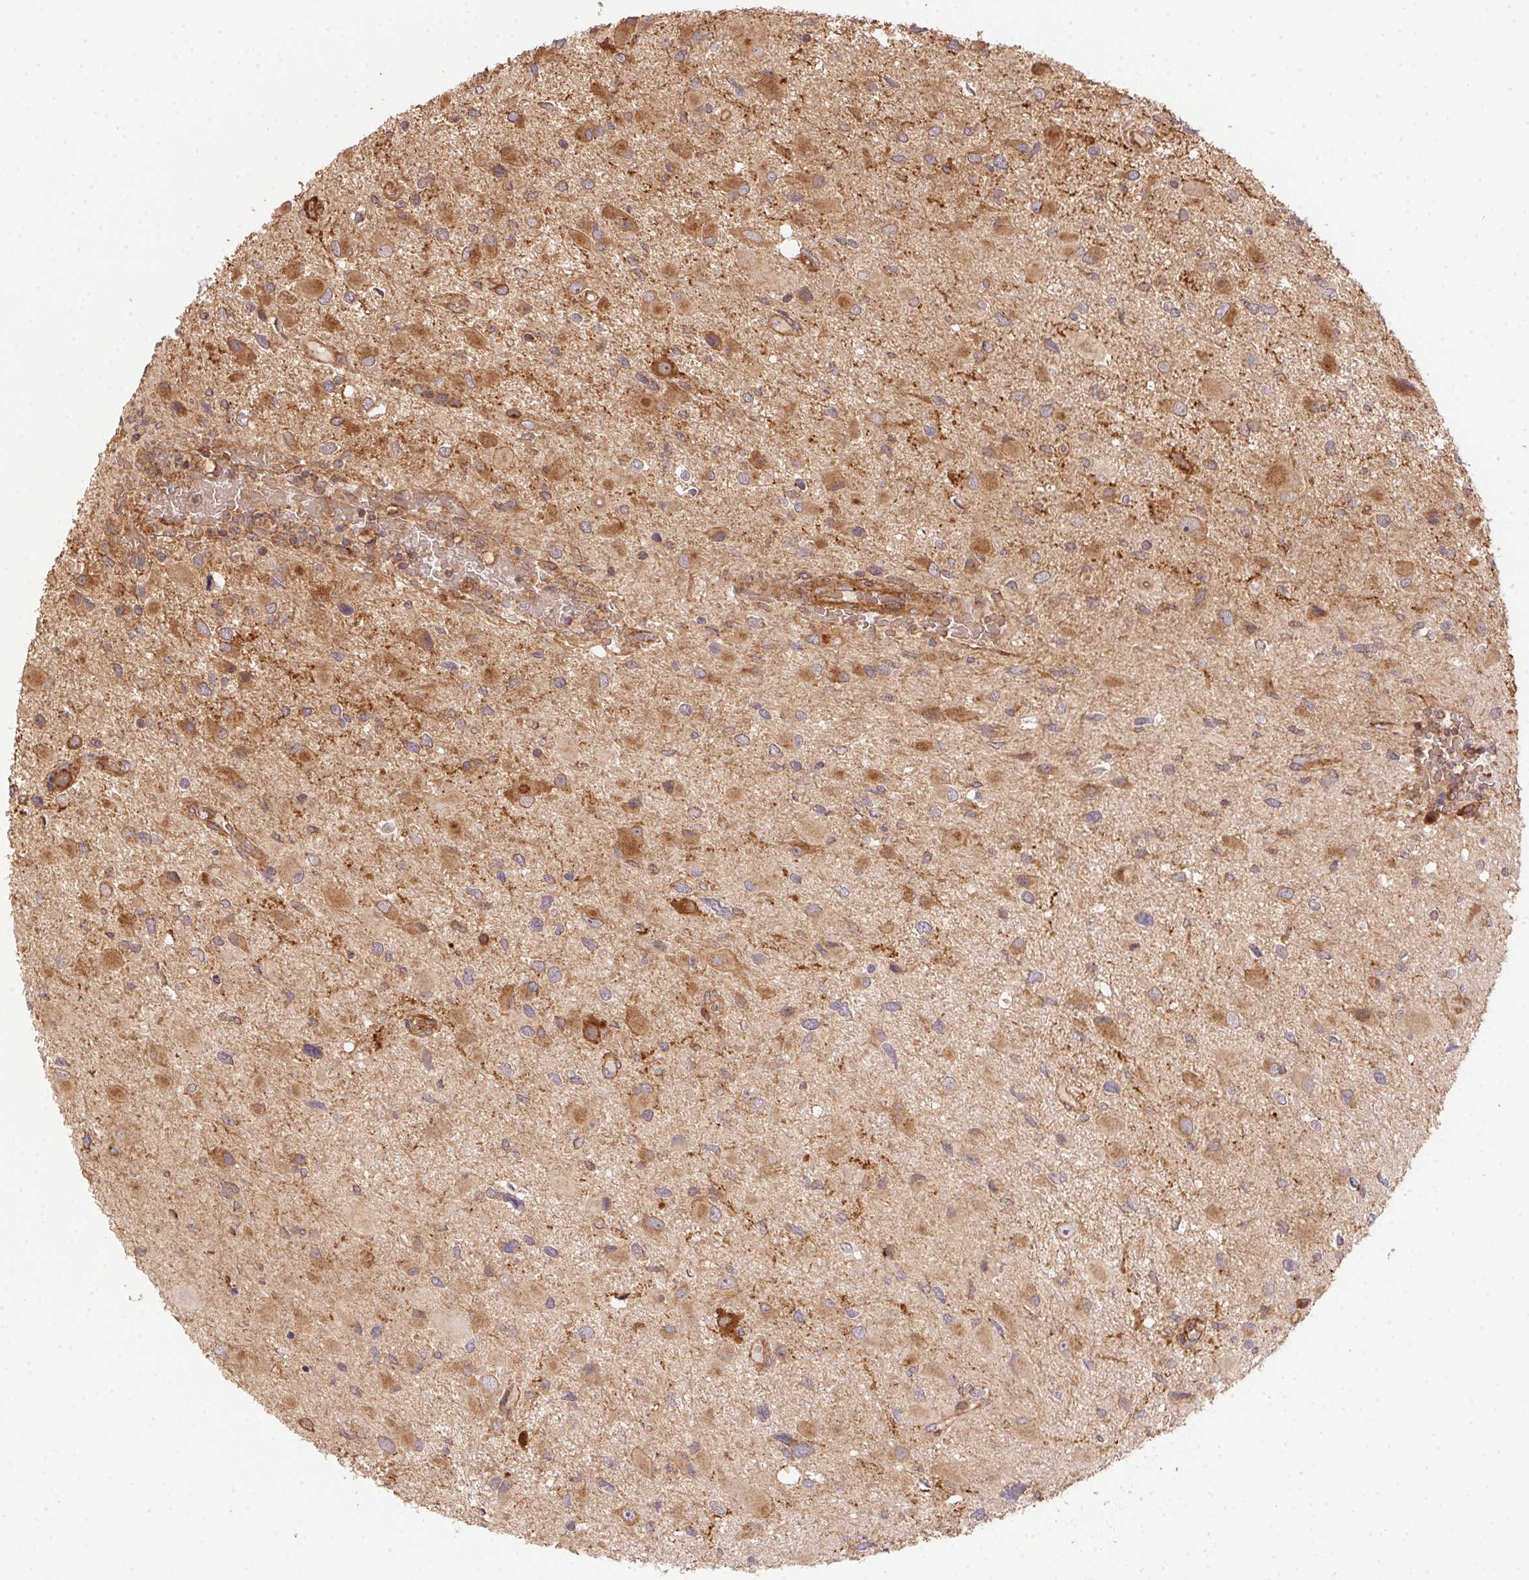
{"staining": {"intensity": "moderate", "quantity": "25%-75%", "location": "cytoplasmic/membranous"}, "tissue": "glioma", "cell_type": "Tumor cells", "image_type": "cancer", "snomed": [{"axis": "morphology", "description": "Glioma, malignant, Low grade"}, {"axis": "topography", "description": "Brain"}], "caption": "There is medium levels of moderate cytoplasmic/membranous positivity in tumor cells of malignant low-grade glioma, as demonstrated by immunohistochemical staining (brown color).", "gene": "USE1", "patient": {"sex": "female", "age": 32}}